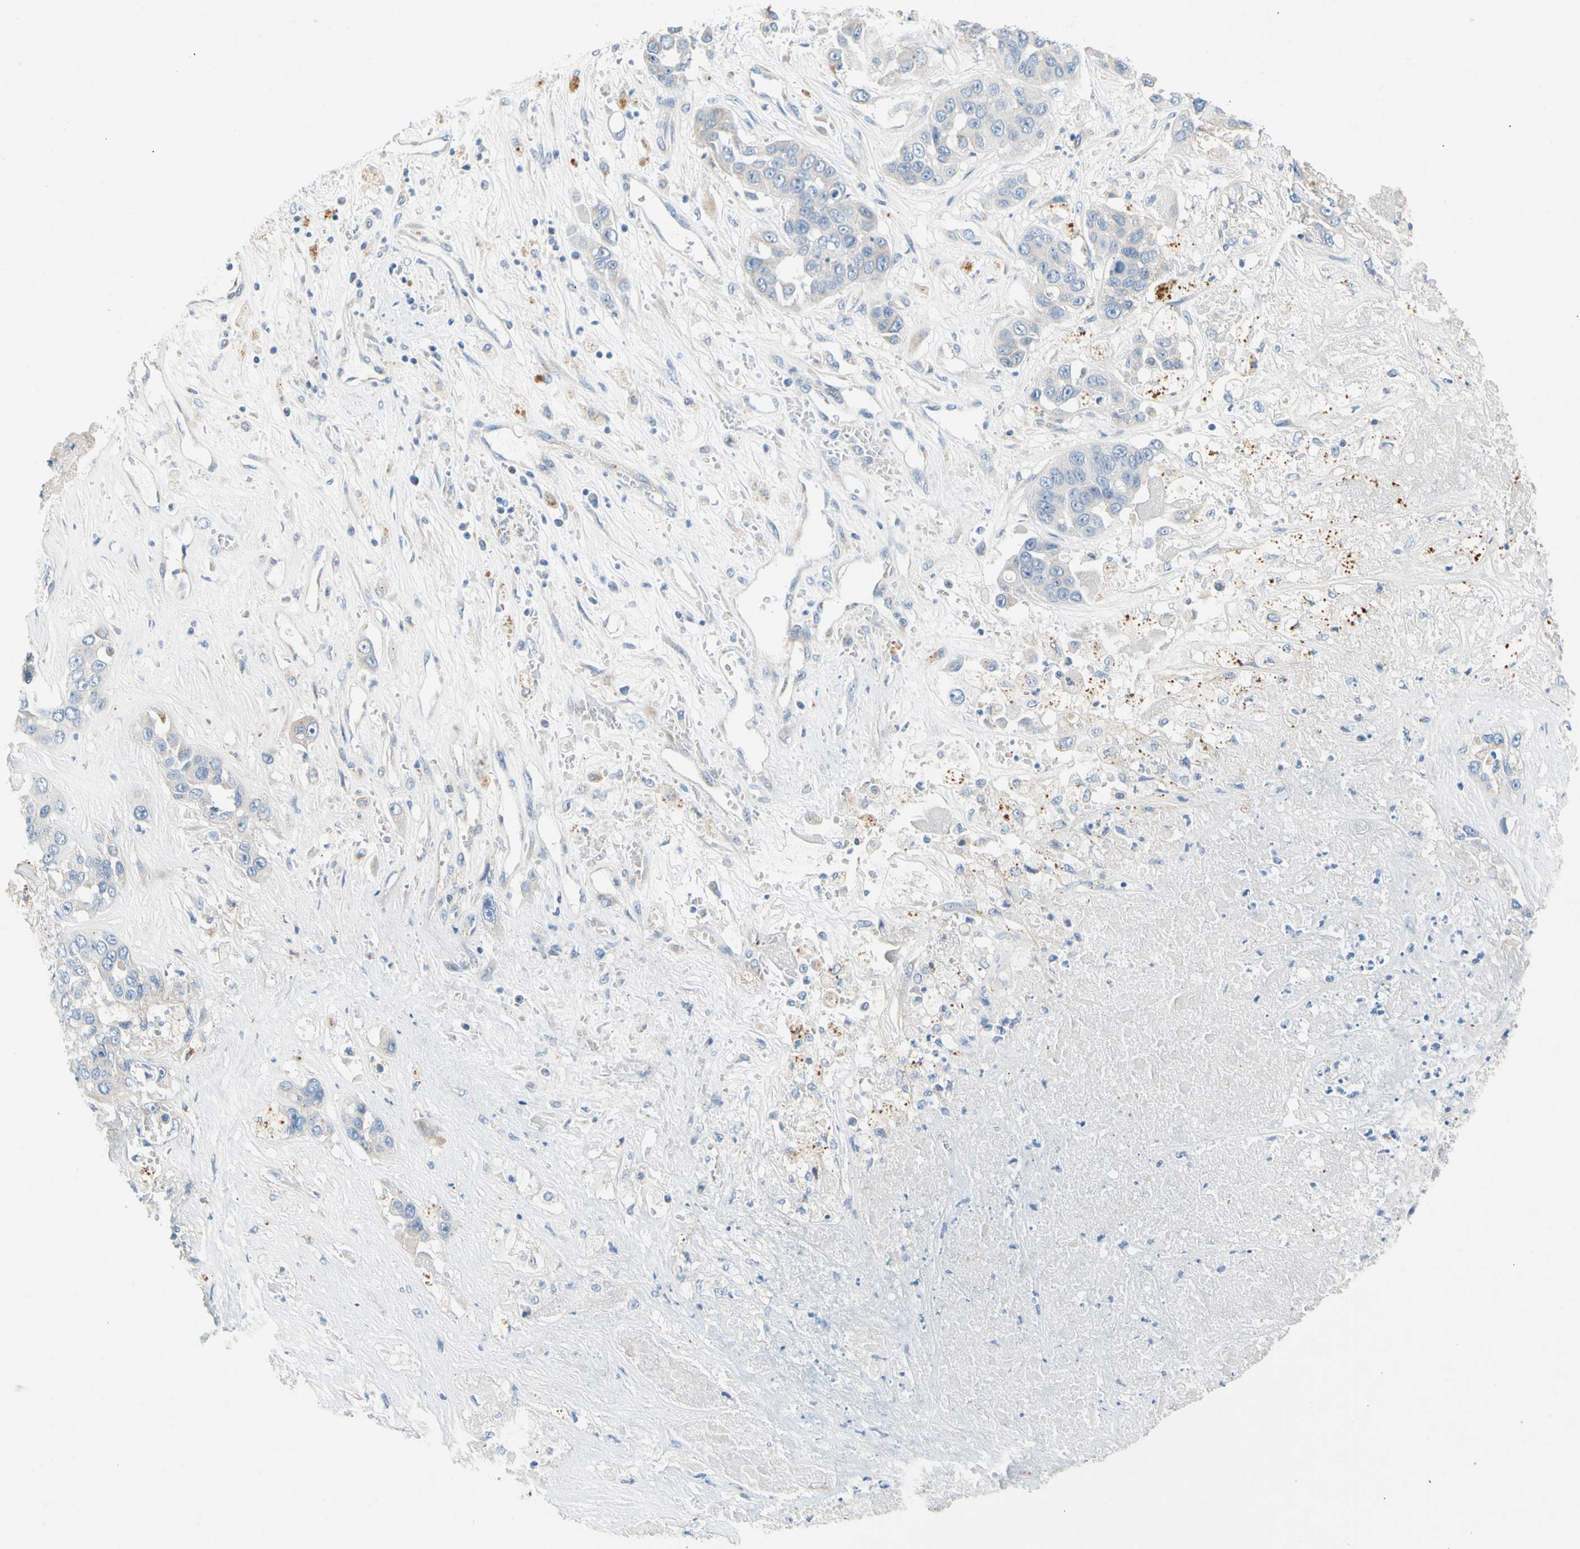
{"staining": {"intensity": "negative", "quantity": "none", "location": "none"}, "tissue": "liver cancer", "cell_type": "Tumor cells", "image_type": "cancer", "snomed": [{"axis": "morphology", "description": "Cholangiocarcinoma"}, {"axis": "topography", "description": "Liver"}], "caption": "This is a histopathology image of IHC staining of liver cancer, which shows no staining in tumor cells.", "gene": "GASK1B", "patient": {"sex": "female", "age": 52}}